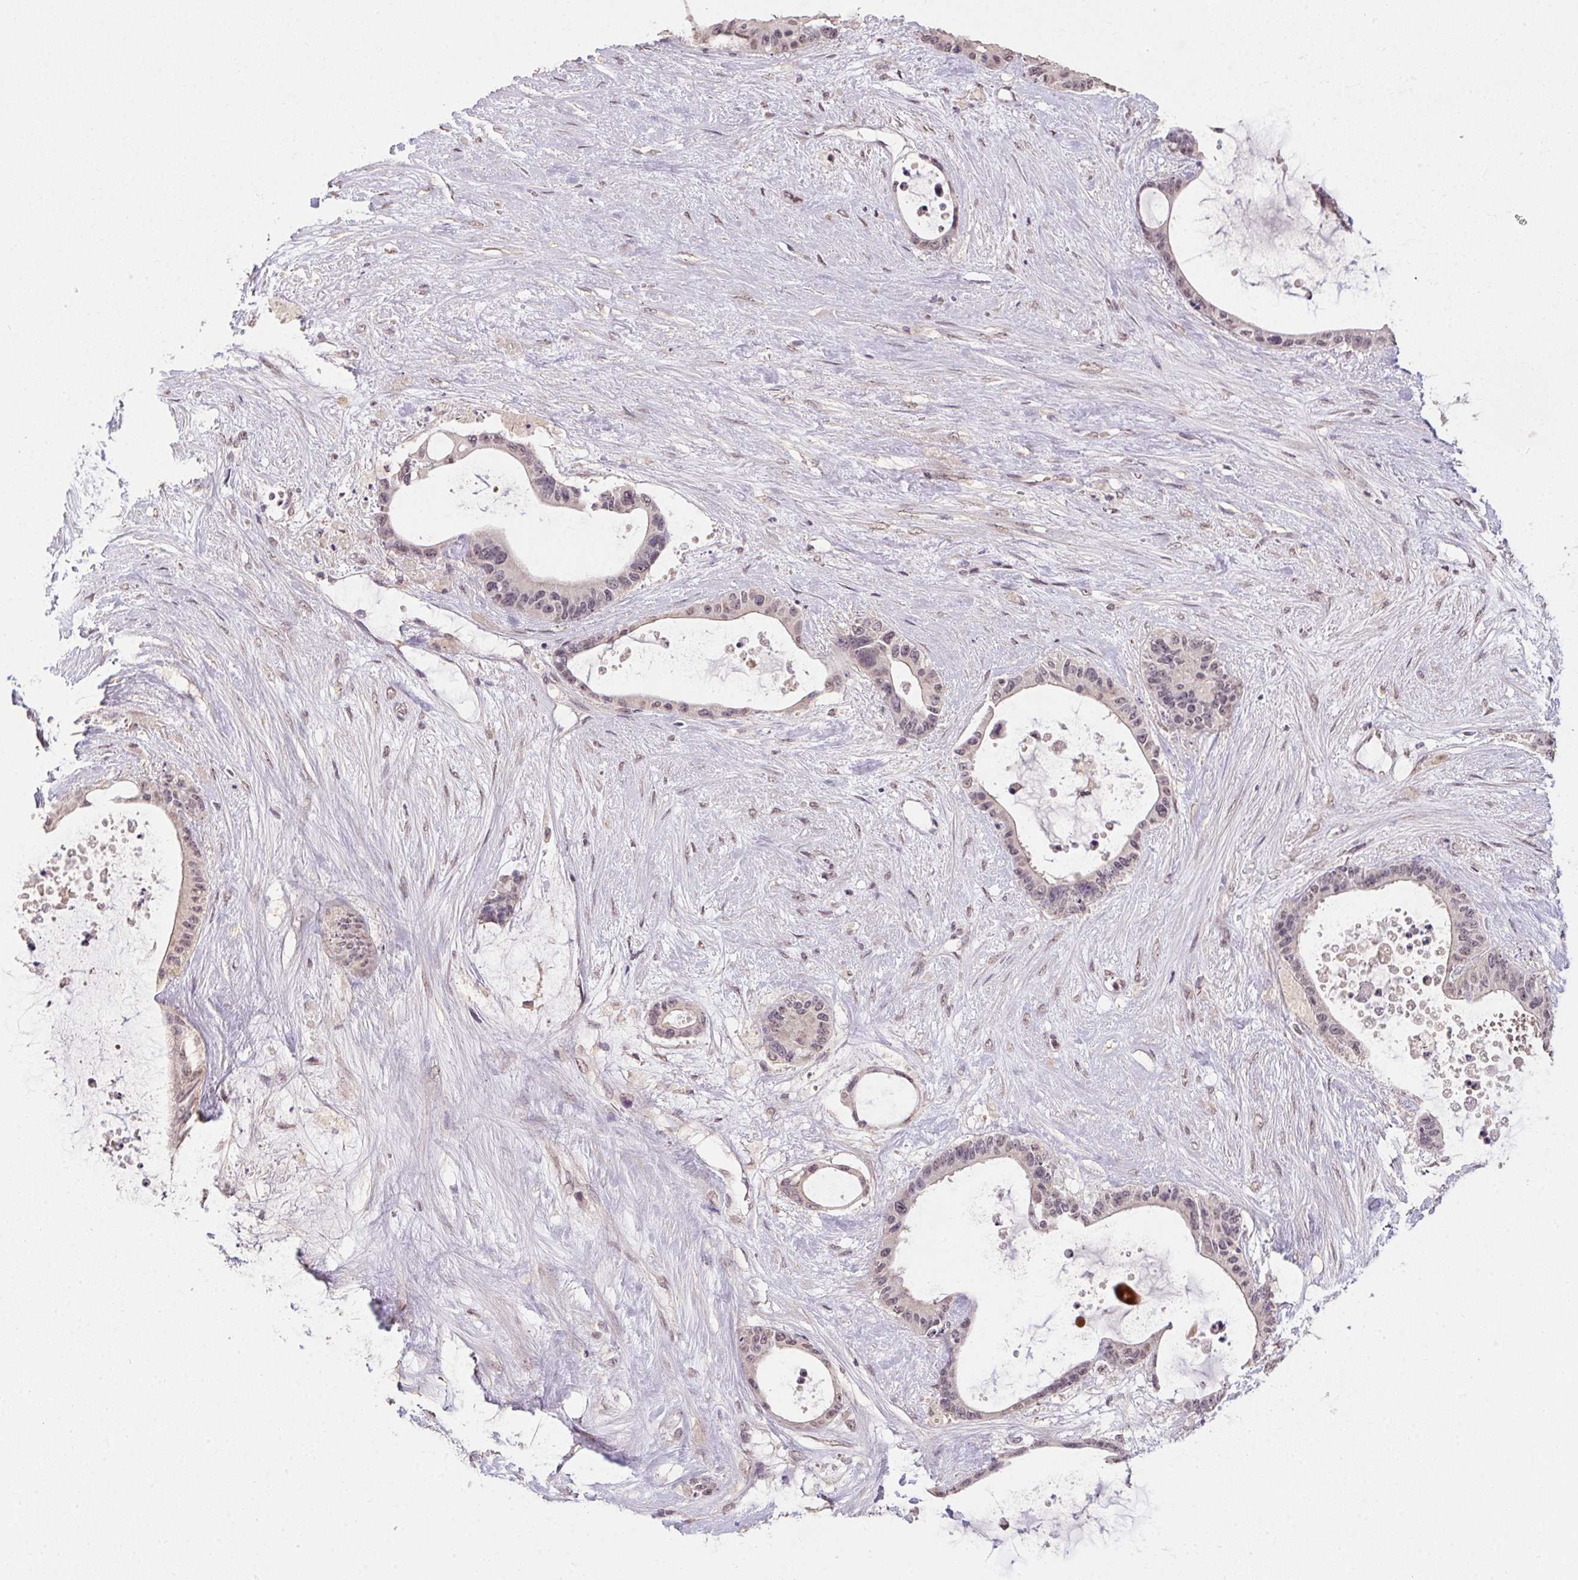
{"staining": {"intensity": "weak", "quantity": "<25%", "location": "cytoplasmic/membranous,nuclear"}, "tissue": "liver cancer", "cell_type": "Tumor cells", "image_type": "cancer", "snomed": [{"axis": "morphology", "description": "Normal tissue, NOS"}, {"axis": "morphology", "description": "Cholangiocarcinoma"}, {"axis": "topography", "description": "Liver"}, {"axis": "topography", "description": "Peripheral nerve tissue"}], "caption": "A photomicrograph of human liver cancer (cholangiocarcinoma) is negative for staining in tumor cells. The staining is performed using DAB (3,3'-diaminobenzidine) brown chromogen with nuclei counter-stained in using hematoxylin.", "gene": "PPP4R4", "patient": {"sex": "female", "age": 73}}